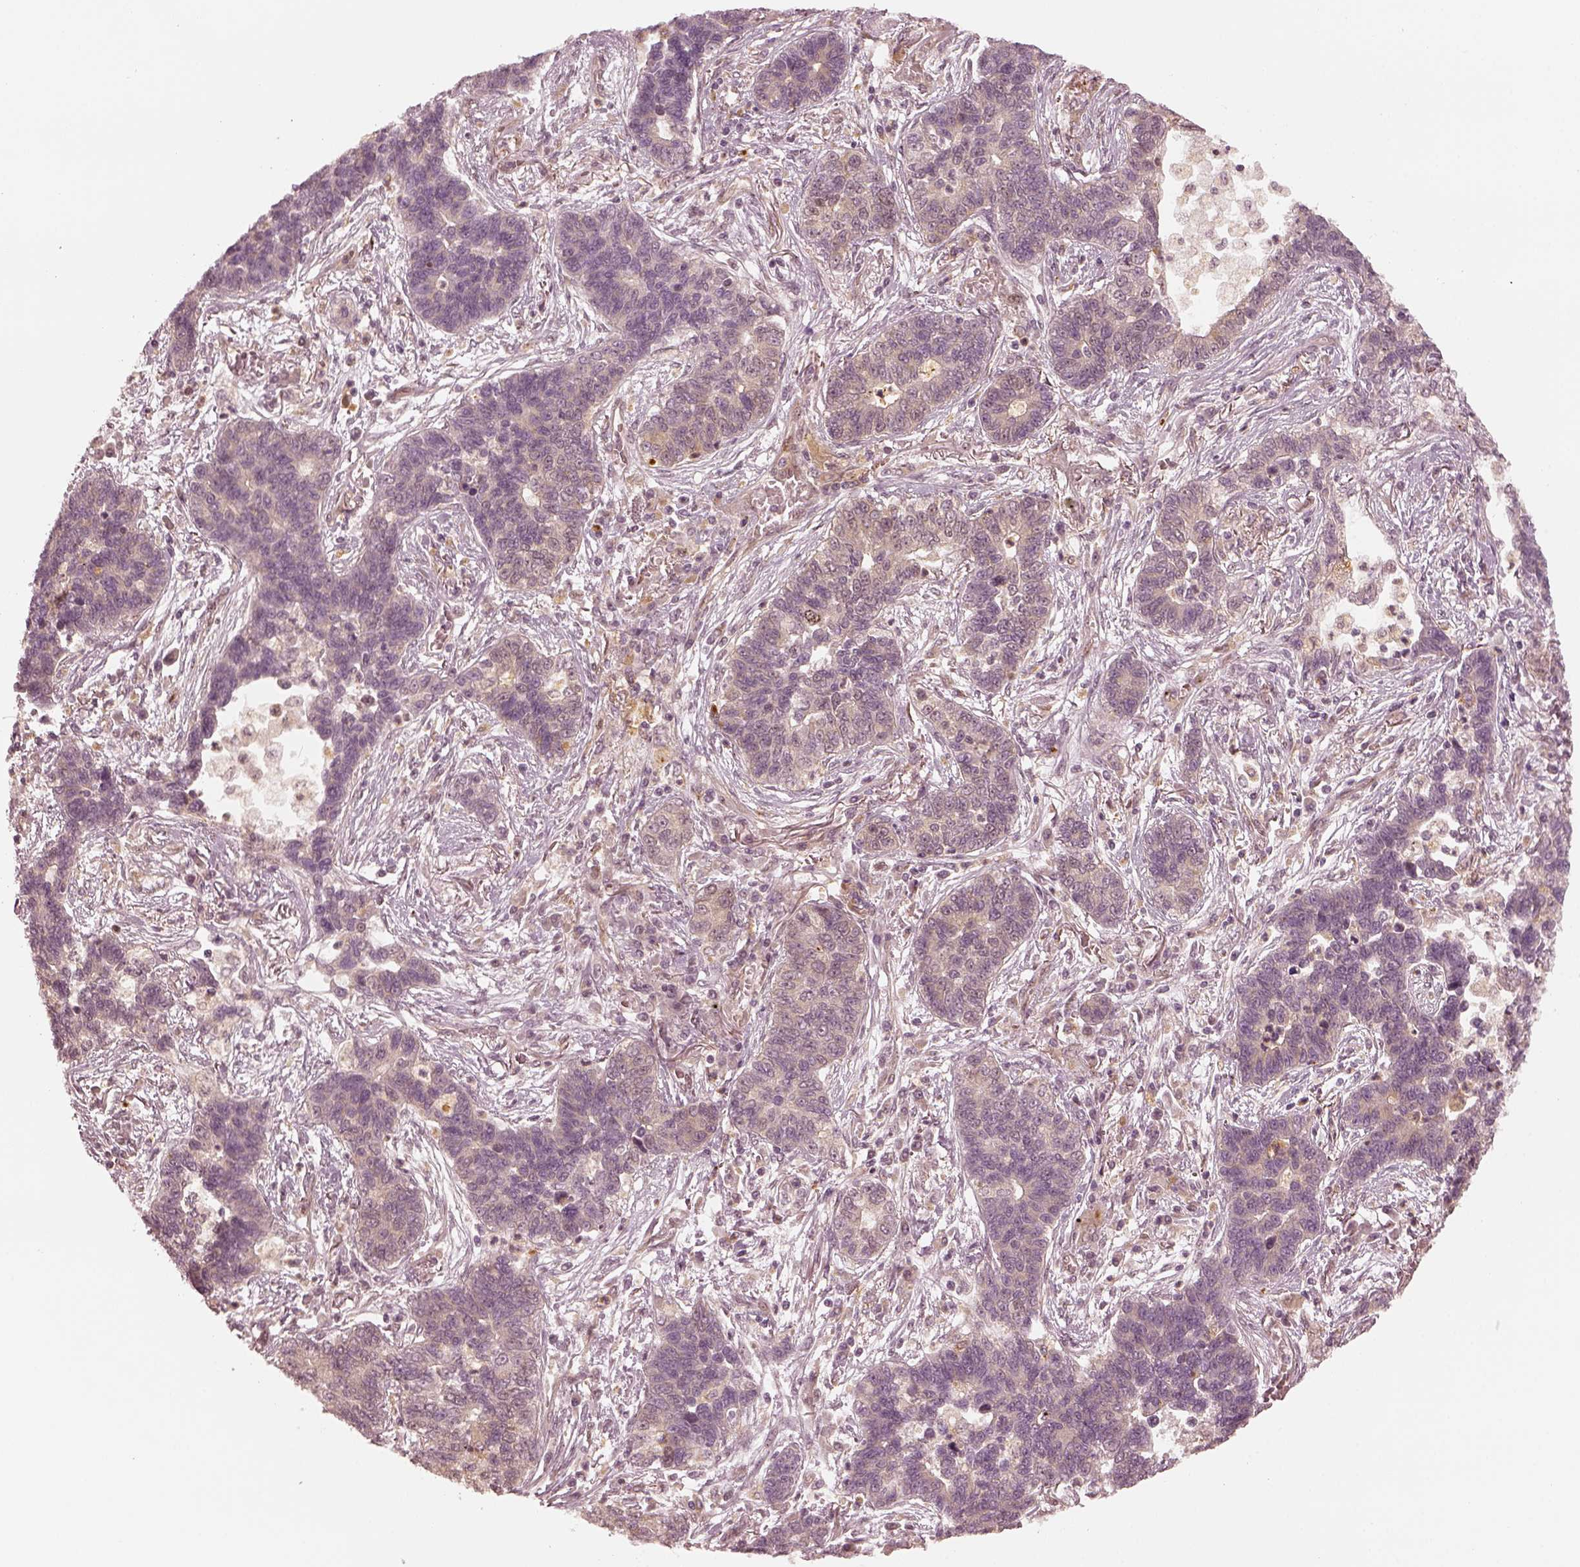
{"staining": {"intensity": "weak", "quantity": "25%-75%", "location": "cytoplasmic/membranous"}, "tissue": "lung cancer", "cell_type": "Tumor cells", "image_type": "cancer", "snomed": [{"axis": "morphology", "description": "Adenocarcinoma, NOS"}, {"axis": "topography", "description": "Lung"}], "caption": "Weak cytoplasmic/membranous staining is seen in about 25%-75% of tumor cells in adenocarcinoma (lung).", "gene": "SLC12A9", "patient": {"sex": "female", "age": 57}}